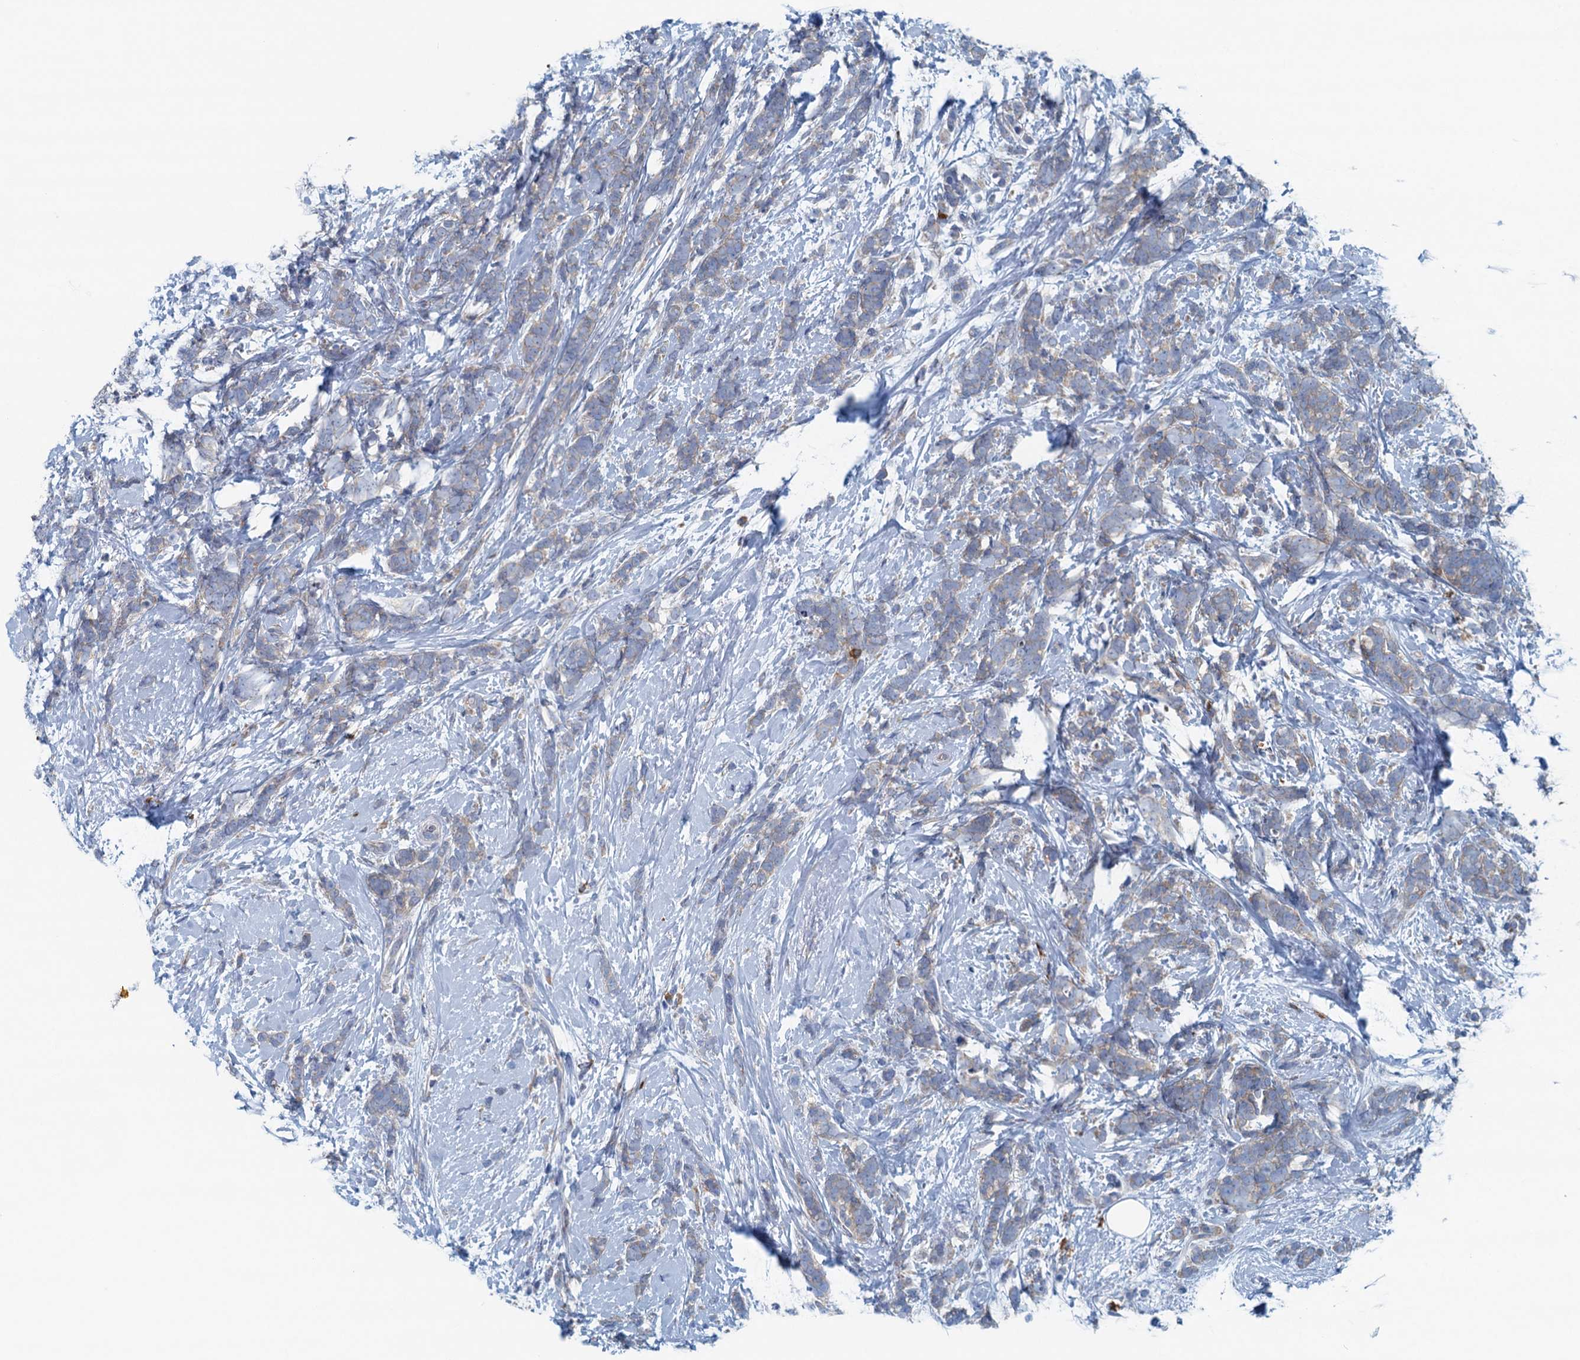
{"staining": {"intensity": "weak", "quantity": "25%-75%", "location": "cytoplasmic/membranous"}, "tissue": "breast cancer", "cell_type": "Tumor cells", "image_type": "cancer", "snomed": [{"axis": "morphology", "description": "Lobular carcinoma"}, {"axis": "topography", "description": "Breast"}], "caption": "The photomicrograph demonstrates immunohistochemical staining of lobular carcinoma (breast). There is weak cytoplasmic/membranous positivity is present in about 25%-75% of tumor cells. Ihc stains the protein in brown and the nuclei are stained blue.", "gene": "MYDGF", "patient": {"sex": "female", "age": 58}}